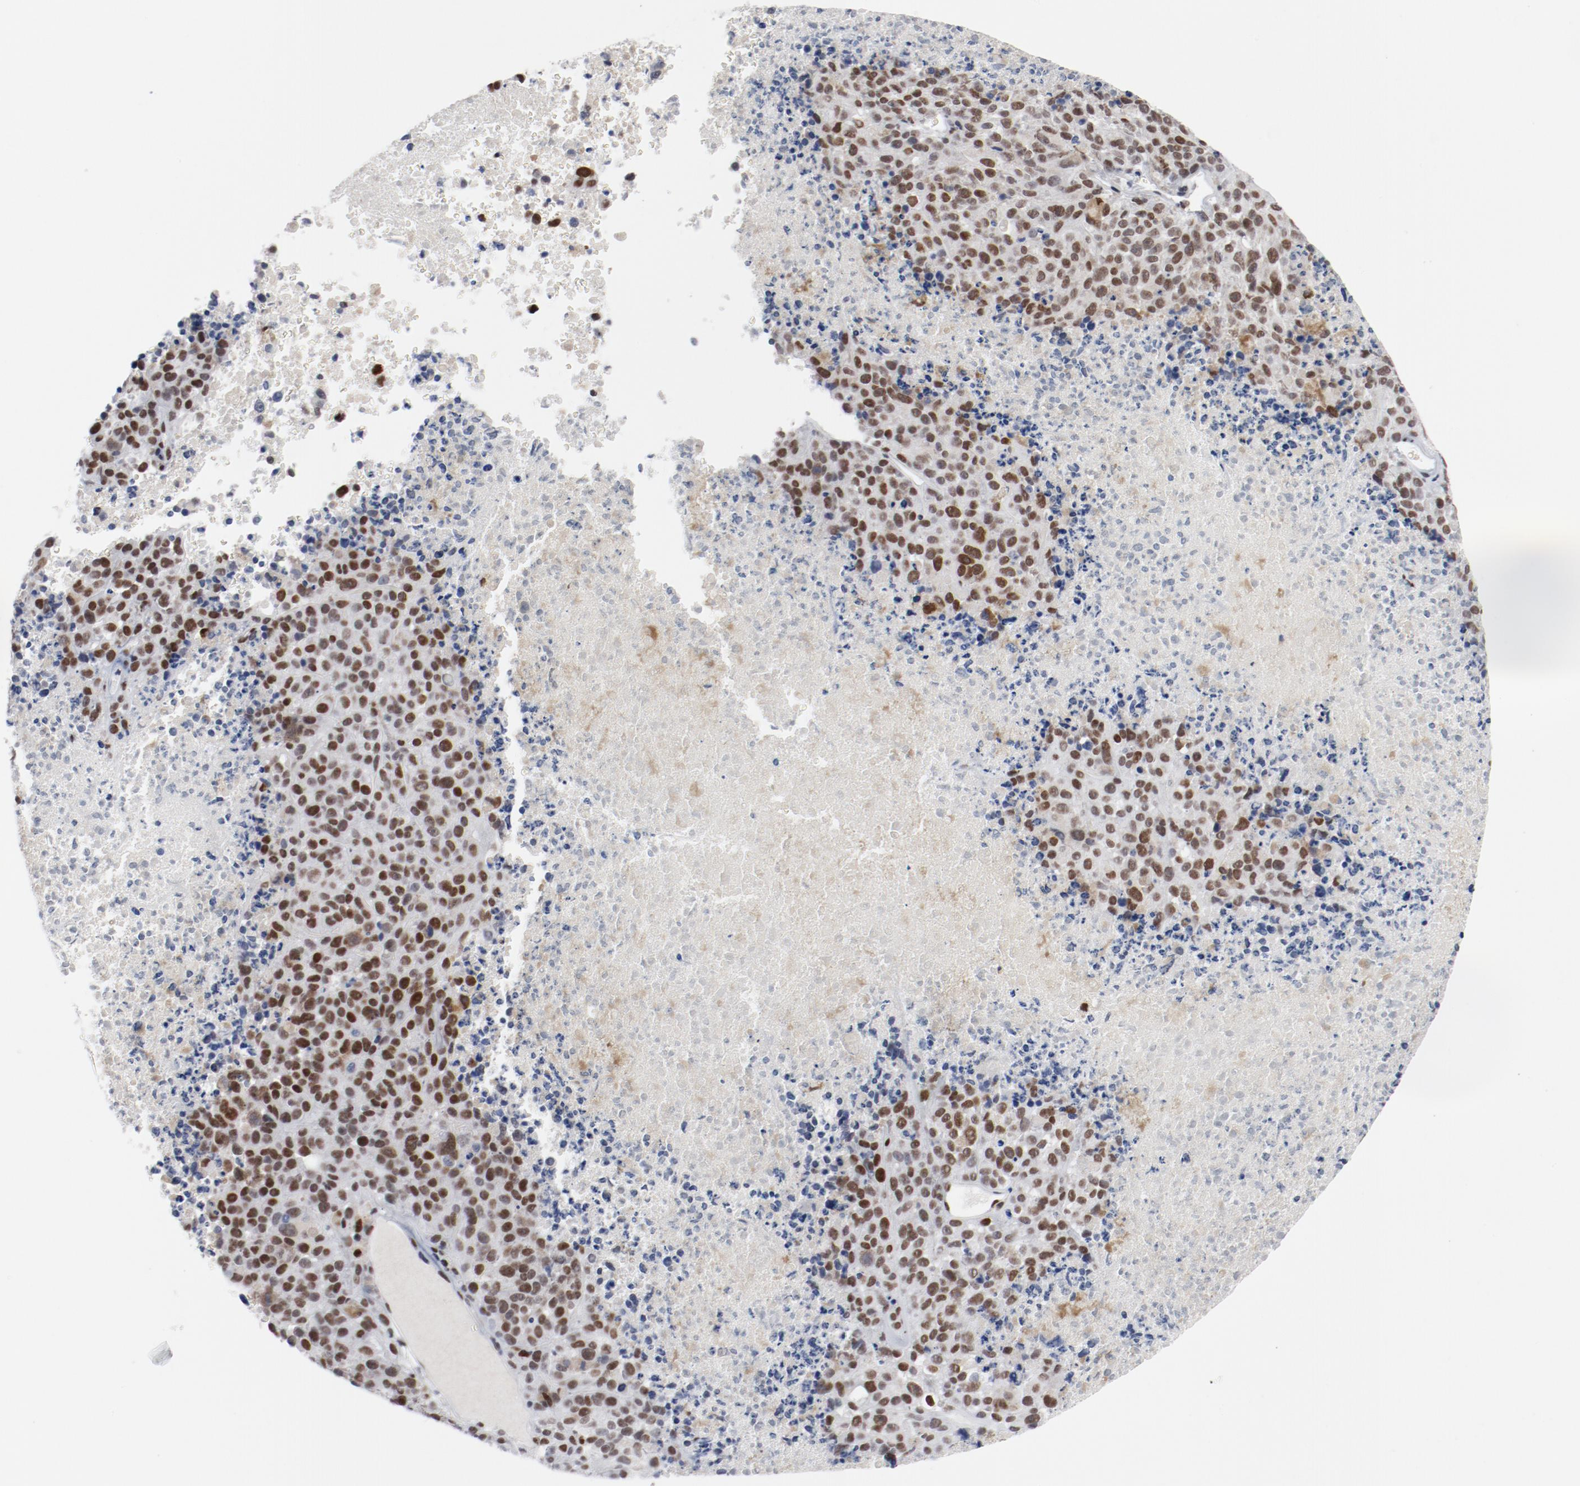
{"staining": {"intensity": "strong", "quantity": ">75%", "location": "nuclear"}, "tissue": "melanoma", "cell_type": "Tumor cells", "image_type": "cancer", "snomed": [{"axis": "morphology", "description": "Malignant melanoma, Metastatic site"}, {"axis": "topography", "description": "Cerebral cortex"}], "caption": "A histopathology image of human malignant melanoma (metastatic site) stained for a protein shows strong nuclear brown staining in tumor cells.", "gene": "ARNT", "patient": {"sex": "female", "age": 52}}